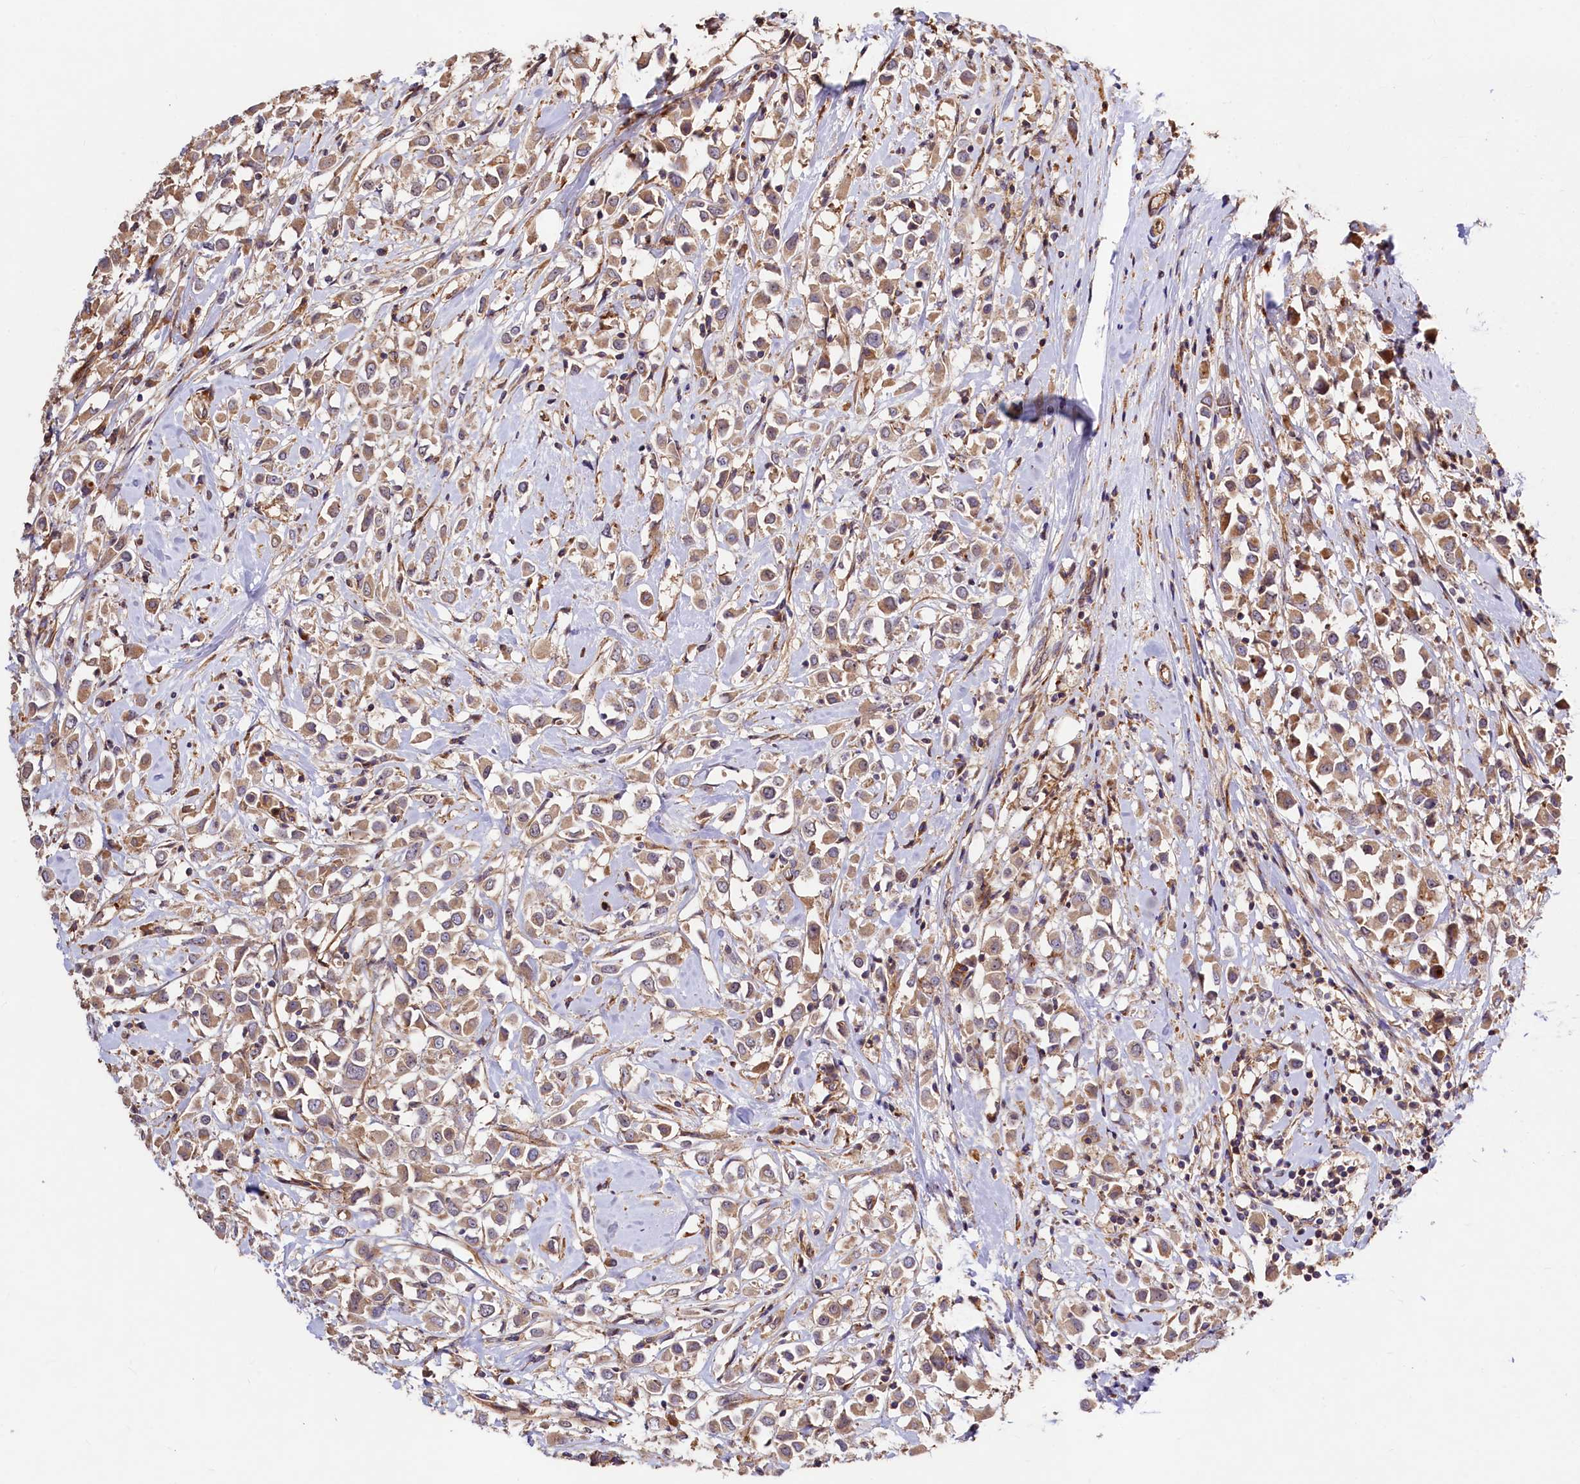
{"staining": {"intensity": "moderate", "quantity": ">75%", "location": "cytoplasmic/membranous"}, "tissue": "breast cancer", "cell_type": "Tumor cells", "image_type": "cancer", "snomed": [{"axis": "morphology", "description": "Duct carcinoma"}, {"axis": "topography", "description": "Breast"}], "caption": "Tumor cells reveal medium levels of moderate cytoplasmic/membranous staining in approximately >75% of cells in human breast cancer.", "gene": "KLHDC4", "patient": {"sex": "female", "age": 87}}